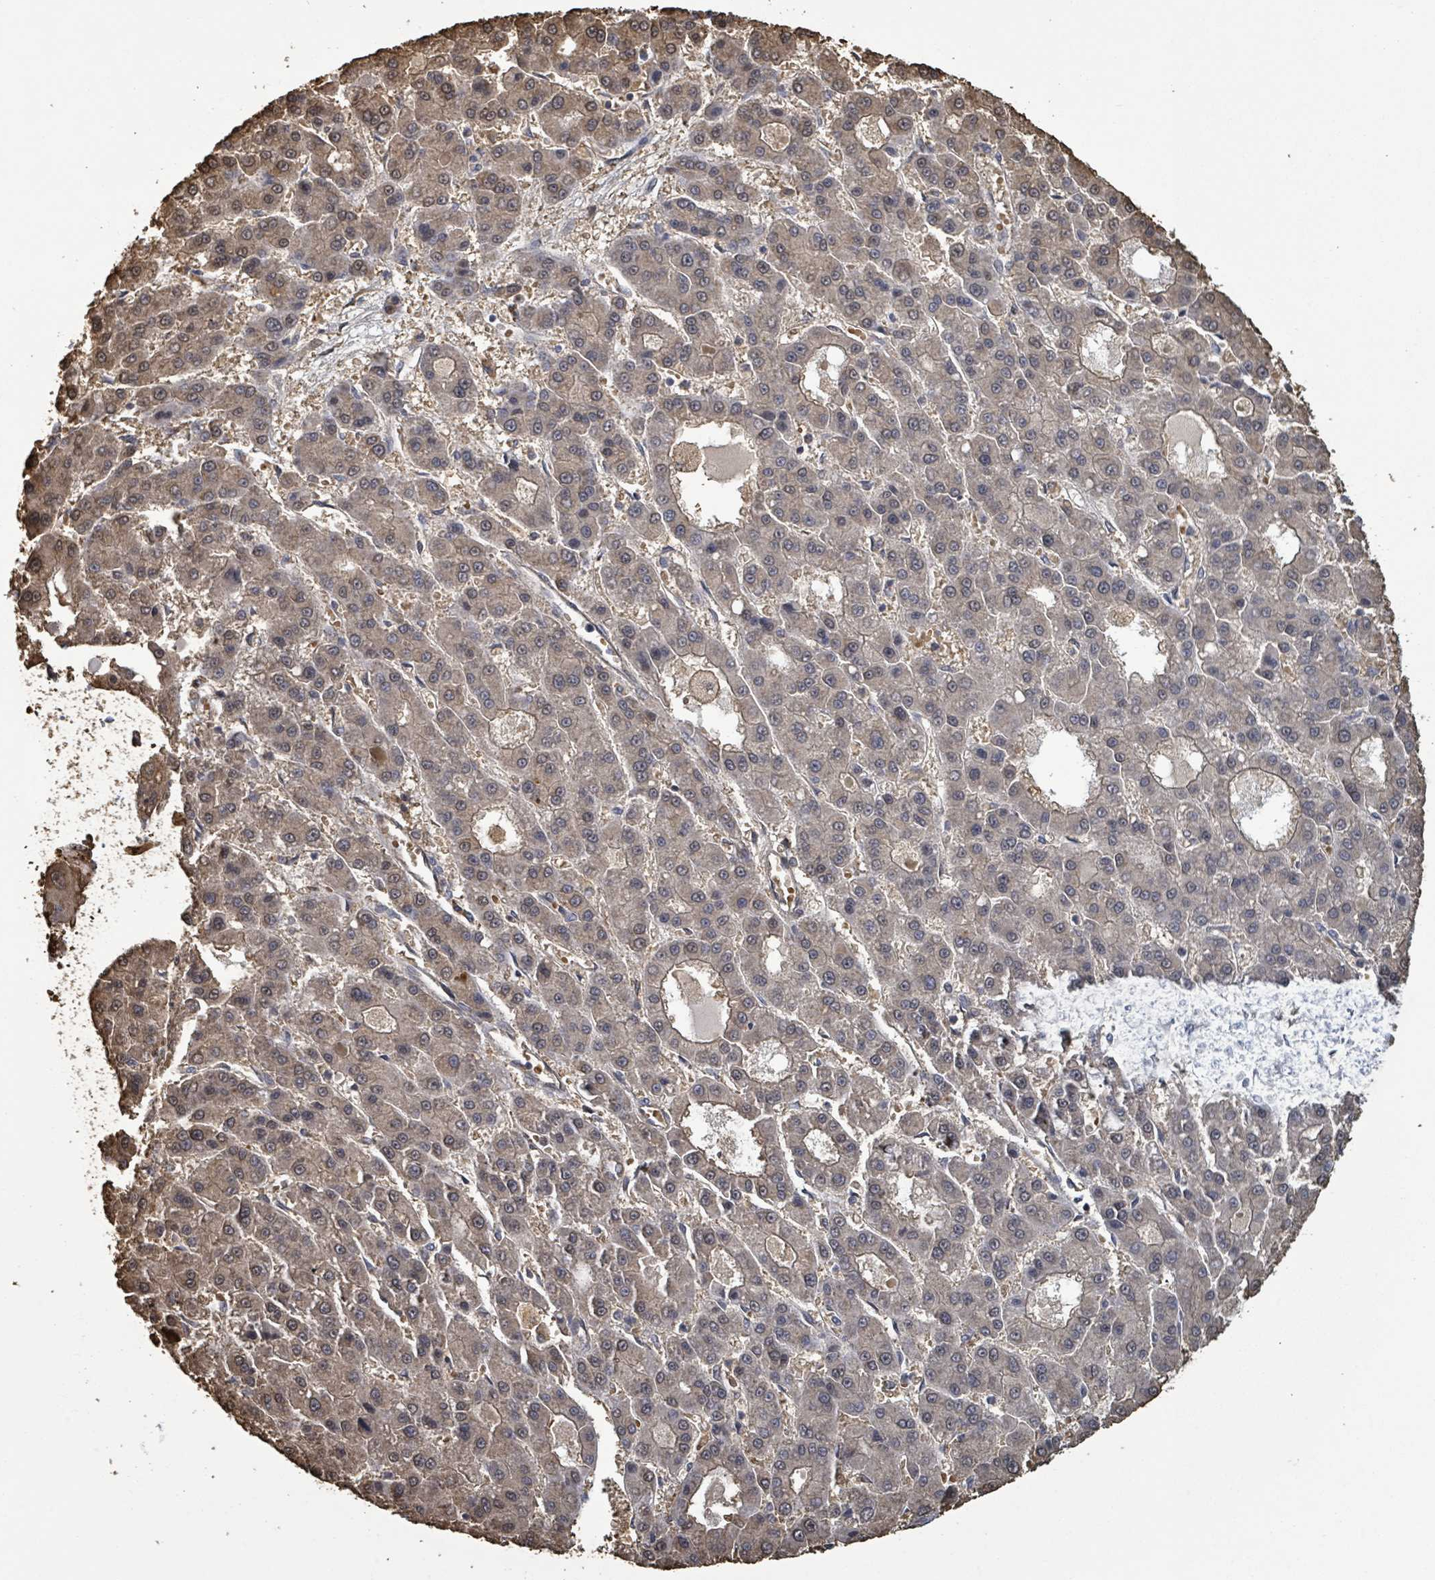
{"staining": {"intensity": "weak", "quantity": "25%-75%", "location": "cytoplasmic/membranous,nuclear"}, "tissue": "liver cancer", "cell_type": "Tumor cells", "image_type": "cancer", "snomed": [{"axis": "morphology", "description": "Carcinoma, Hepatocellular, NOS"}, {"axis": "topography", "description": "Liver"}], "caption": "Immunohistochemistry (IHC) micrograph of liver cancer stained for a protein (brown), which shows low levels of weak cytoplasmic/membranous and nuclear positivity in approximately 25%-75% of tumor cells.", "gene": "MAP3K6", "patient": {"sex": "male", "age": 70}}